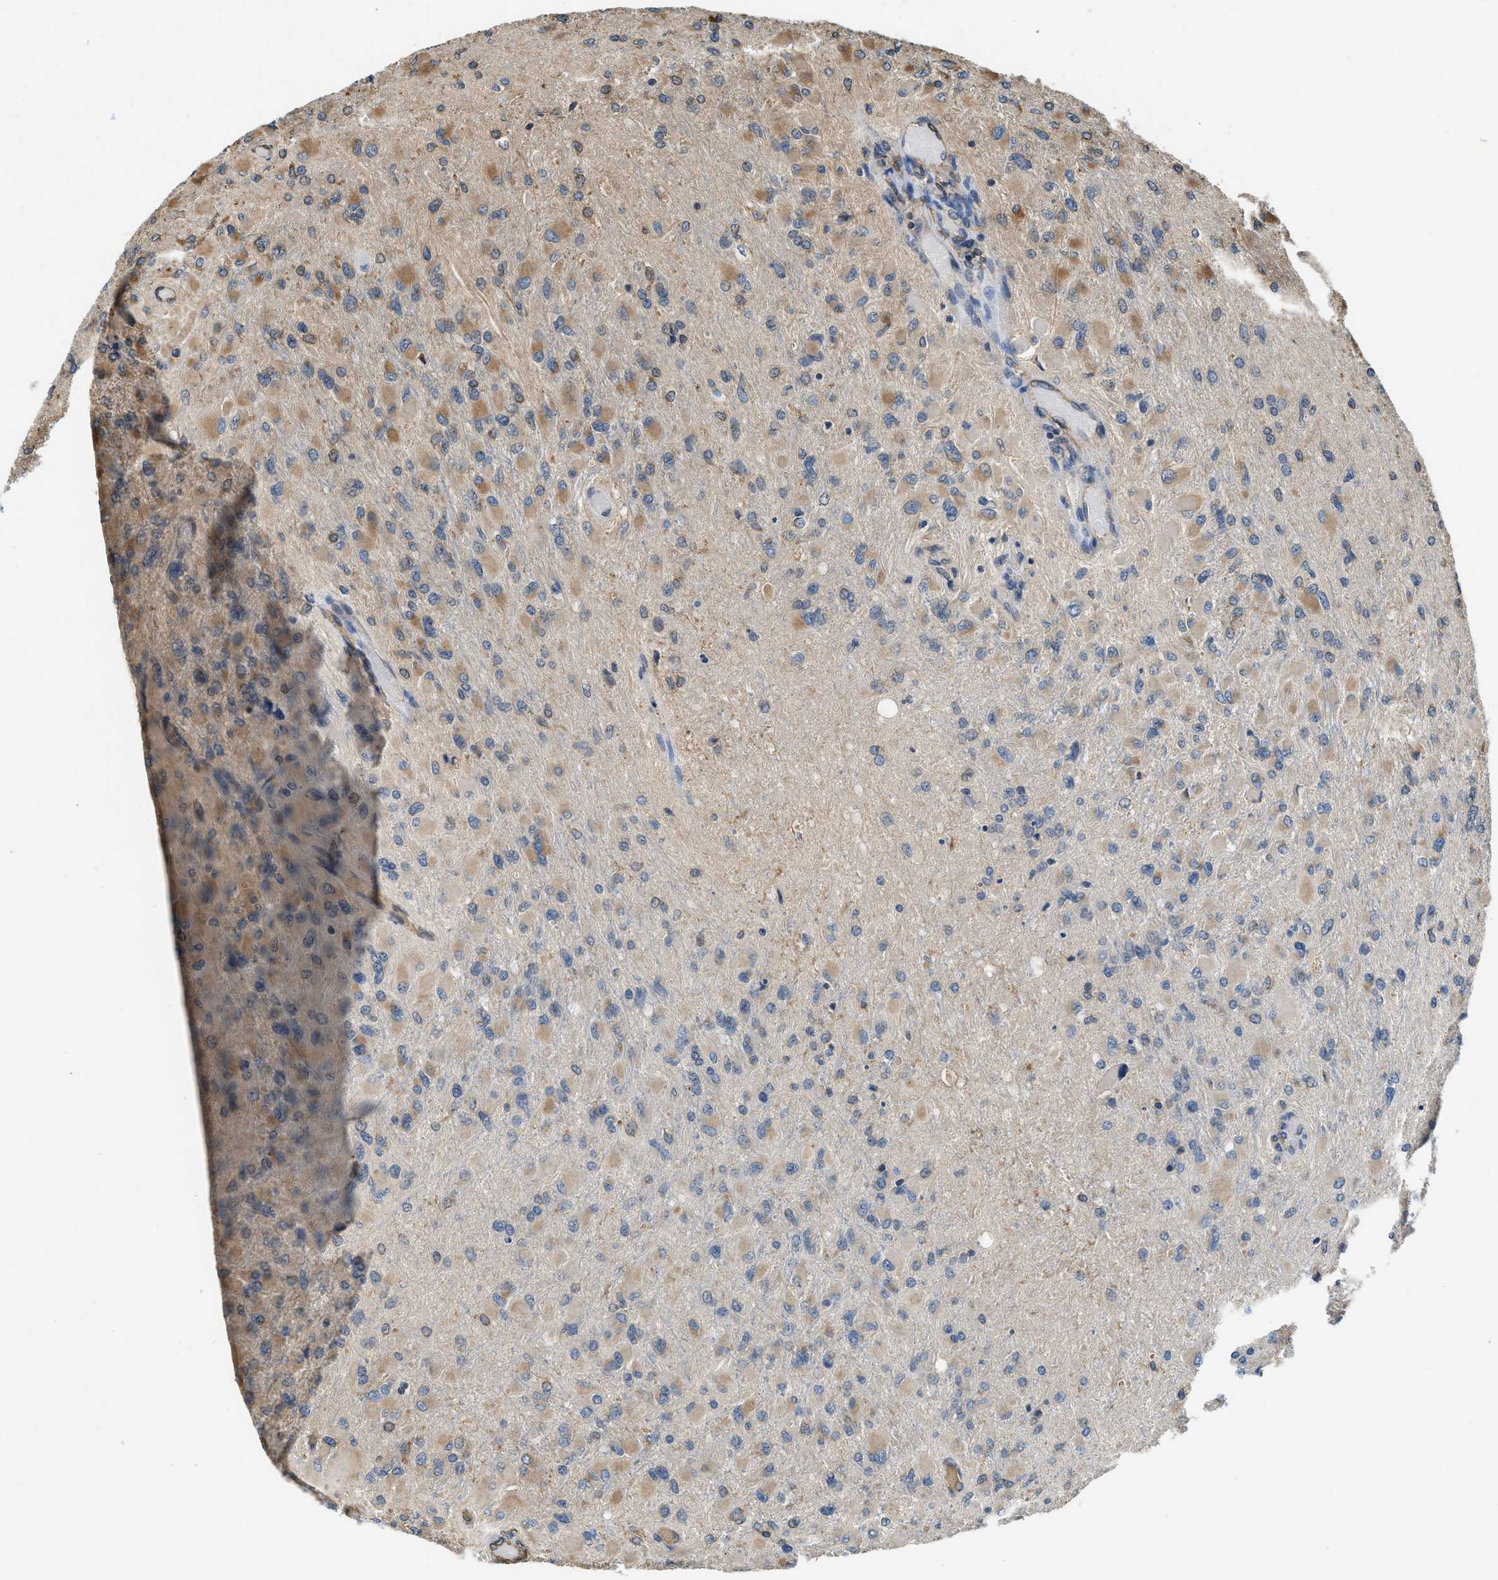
{"staining": {"intensity": "moderate", "quantity": "<25%", "location": "cytoplasmic/membranous"}, "tissue": "glioma", "cell_type": "Tumor cells", "image_type": "cancer", "snomed": [{"axis": "morphology", "description": "Glioma, malignant, High grade"}, {"axis": "topography", "description": "Cerebral cortex"}], "caption": "Immunohistochemistry of malignant high-grade glioma shows low levels of moderate cytoplasmic/membranous expression in about <25% of tumor cells. (Stains: DAB in brown, nuclei in blue, Microscopy: brightfield microscopy at high magnification).", "gene": "BCAP31", "patient": {"sex": "female", "age": 36}}